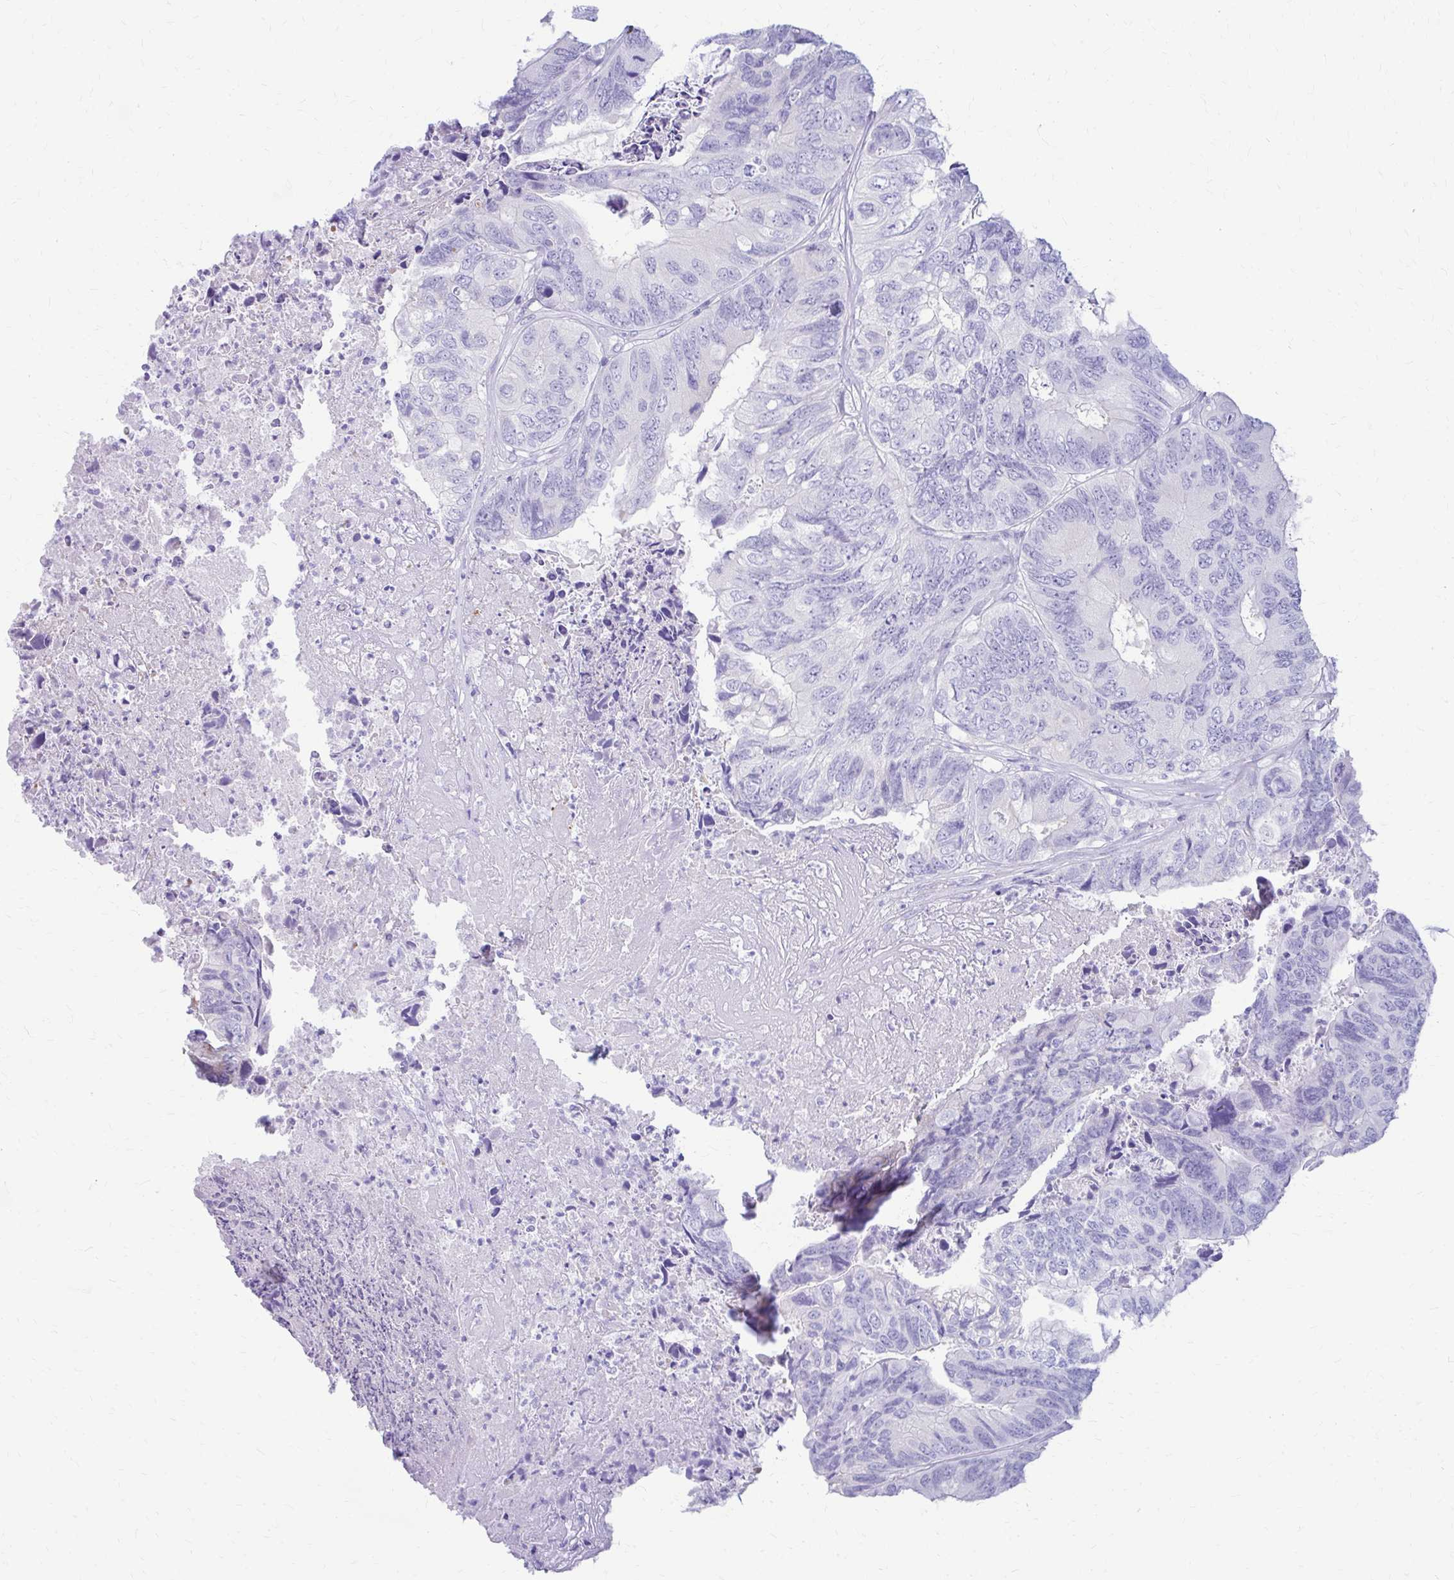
{"staining": {"intensity": "negative", "quantity": "none", "location": "none"}, "tissue": "colorectal cancer", "cell_type": "Tumor cells", "image_type": "cancer", "snomed": [{"axis": "morphology", "description": "Adenocarcinoma, NOS"}, {"axis": "topography", "description": "Colon"}], "caption": "The micrograph displays no significant expression in tumor cells of adenocarcinoma (colorectal).", "gene": "NSG2", "patient": {"sex": "female", "age": 67}}